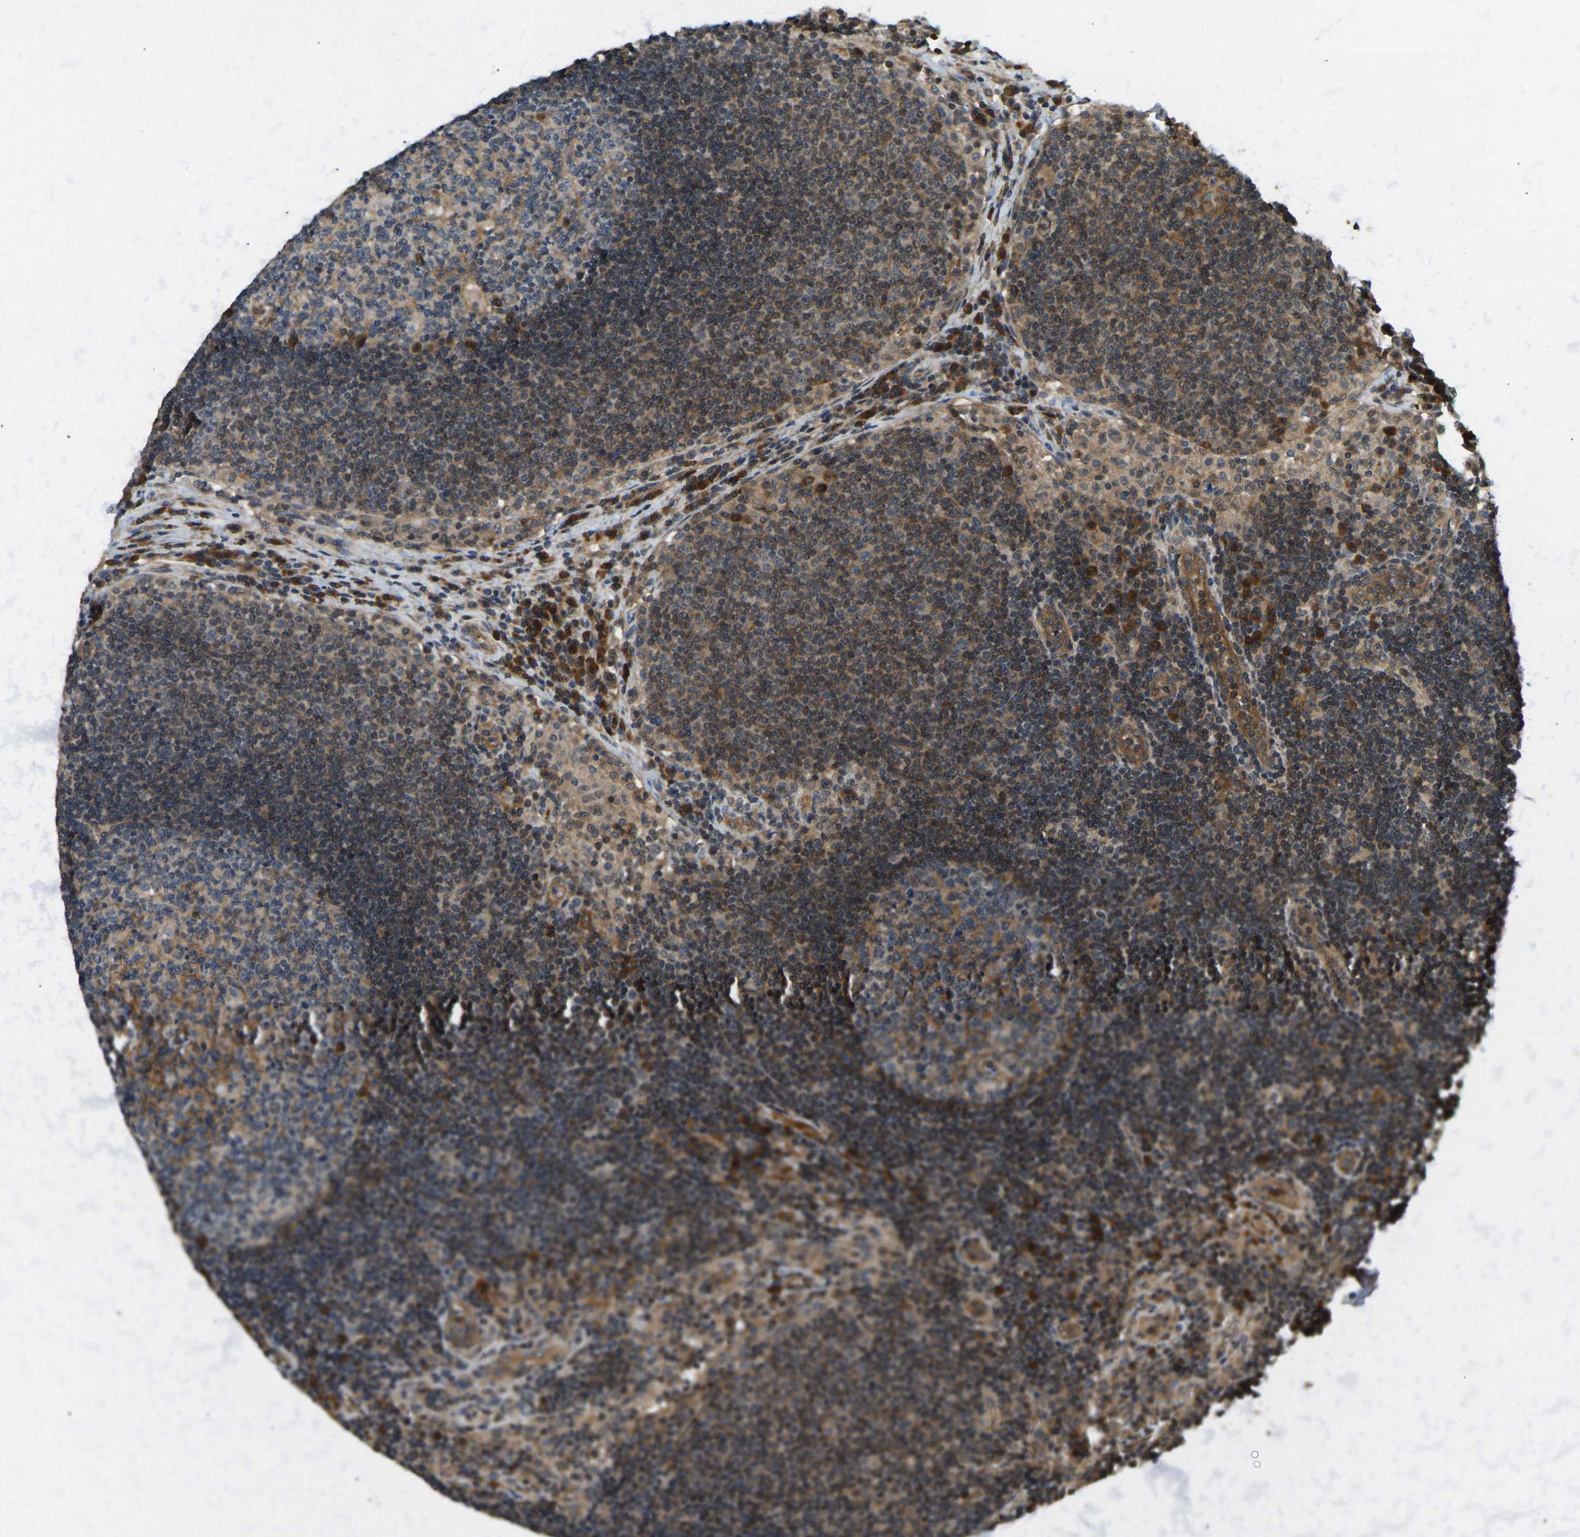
{"staining": {"intensity": "moderate", "quantity": ">75%", "location": "cytoplasmic/membranous"}, "tissue": "lymph node", "cell_type": "Germinal center cells", "image_type": "normal", "snomed": [{"axis": "morphology", "description": "Normal tissue, NOS"}, {"axis": "topography", "description": "Lymph node"}], "caption": "High-magnification brightfield microscopy of normal lymph node stained with DAB (brown) and counterstained with hematoxylin (blue). germinal center cells exhibit moderate cytoplasmic/membranous expression is appreciated in approximately>75% of cells. (IHC, brightfield microscopy, high magnification).", "gene": "ERGIC1", "patient": {"sex": "female", "age": 53}}